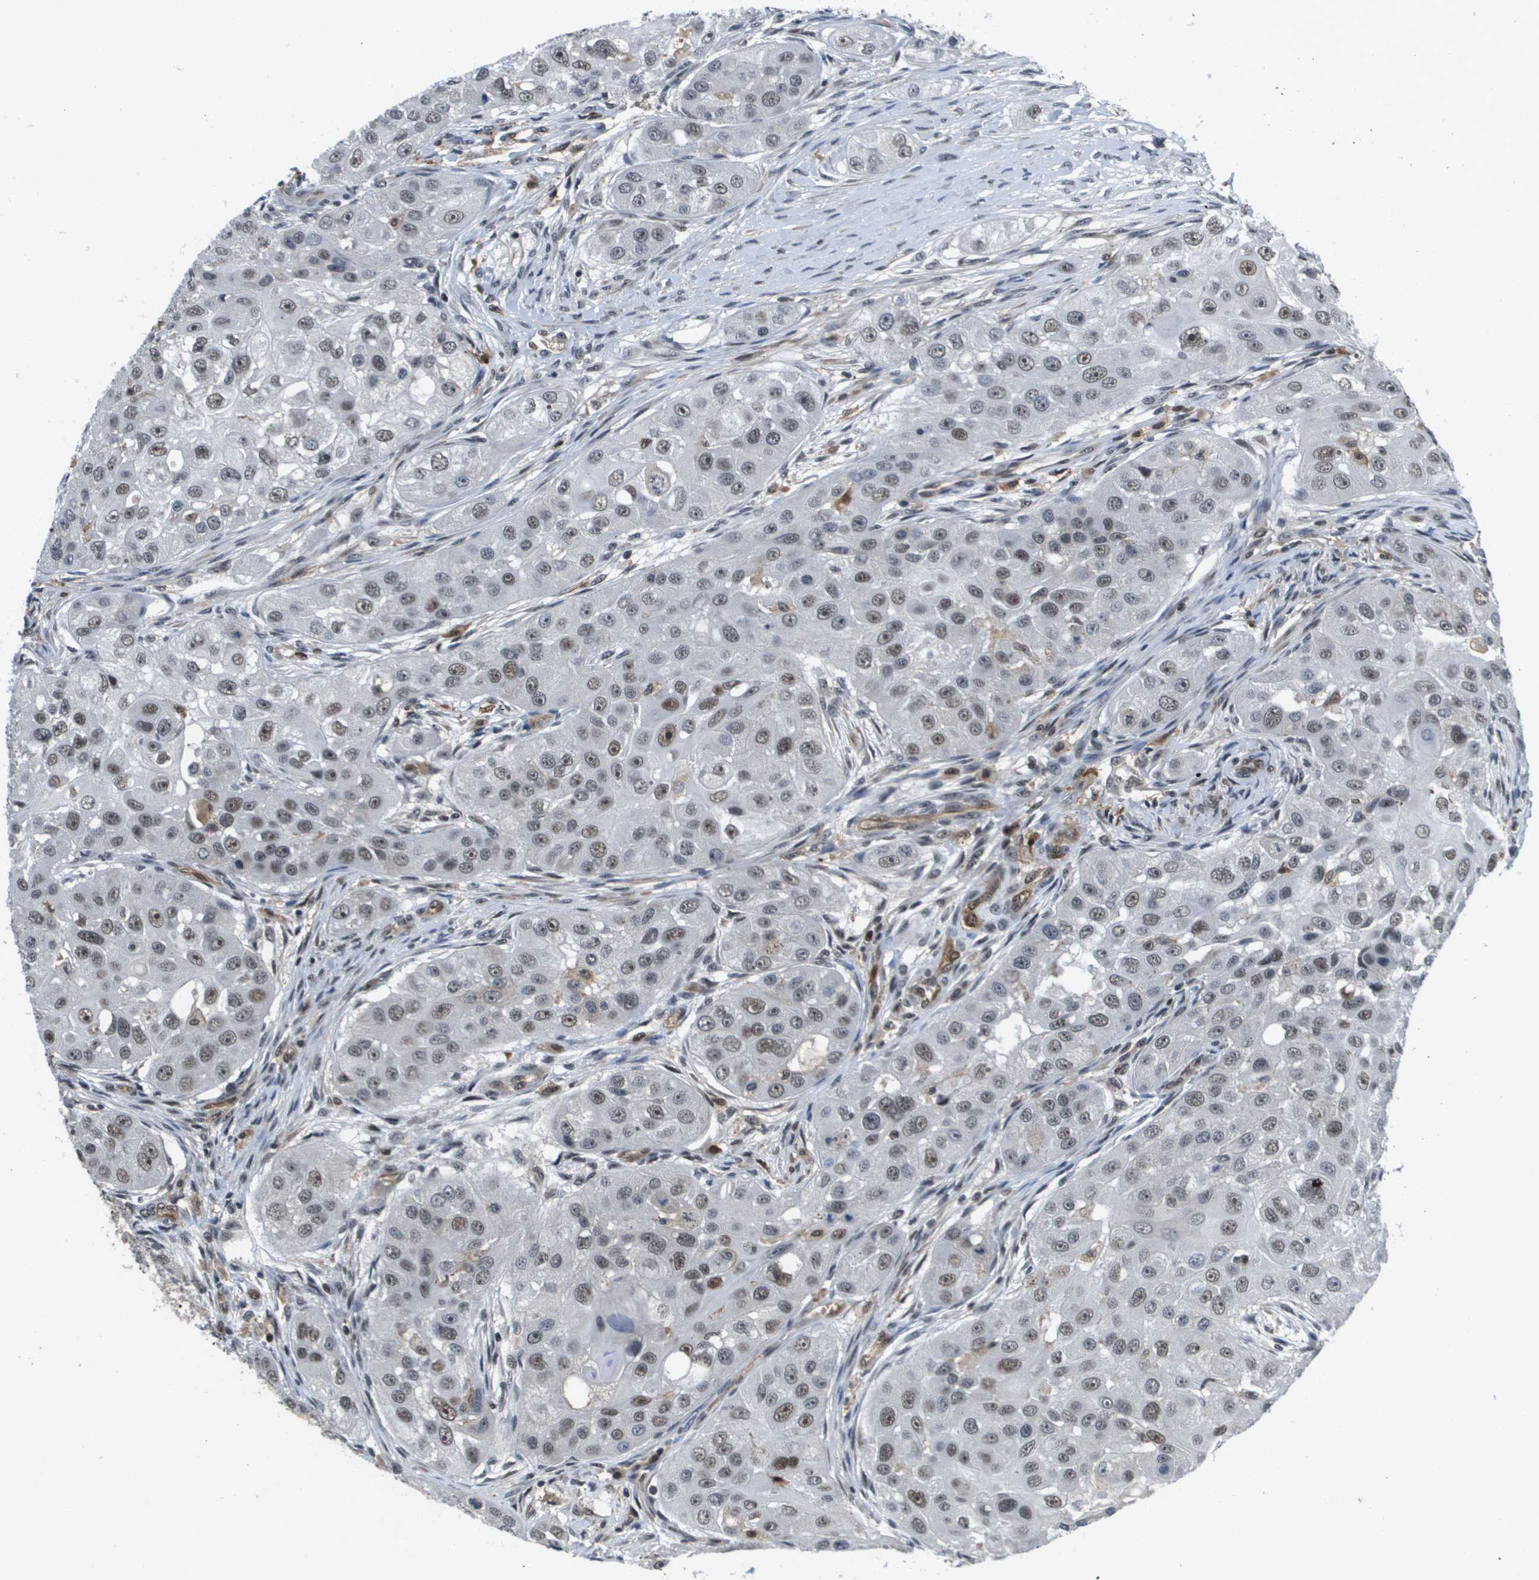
{"staining": {"intensity": "weak", "quantity": ">75%", "location": "nuclear"}, "tissue": "head and neck cancer", "cell_type": "Tumor cells", "image_type": "cancer", "snomed": [{"axis": "morphology", "description": "Normal tissue, NOS"}, {"axis": "morphology", "description": "Squamous cell carcinoma, NOS"}, {"axis": "topography", "description": "Skeletal muscle"}, {"axis": "topography", "description": "Head-Neck"}], "caption": "DAB immunohistochemical staining of squamous cell carcinoma (head and neck) displays weak nuclear protein positivity in approximately >75% of tumor cells.", "gene": "EP400", "patient": {"sex": "male", "age": 51}}